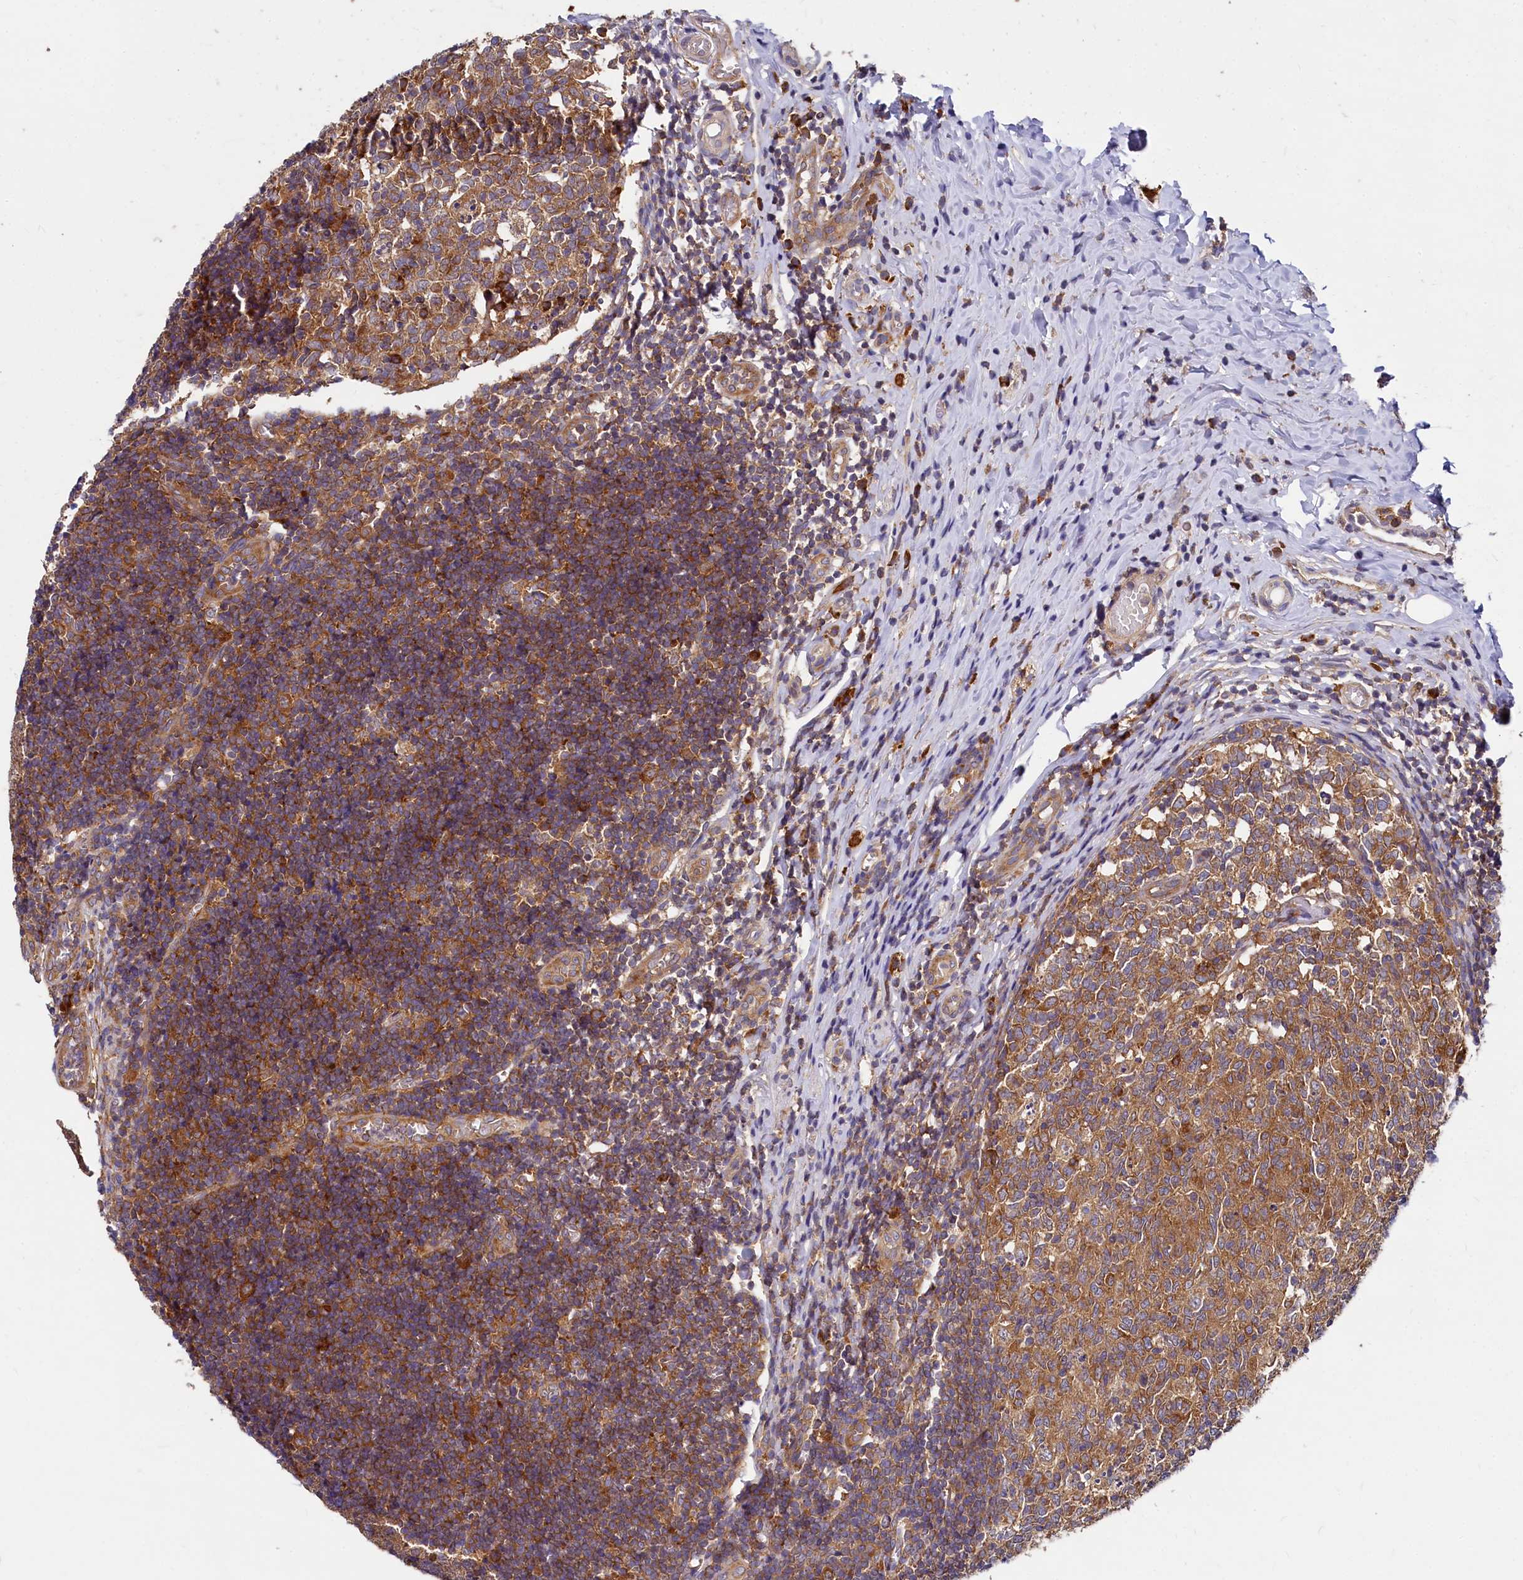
{"staining": {"intensity": "strong", "quantity": ">75%", "location": "cytoplasmic/membranous"}, "tissue": "appendix", "cell_type": "Glandular cells", "image_type": "normal", "snomed": [{"axis": "morphology", "description": "Normal tissue, NOS"}, {"axis": "topography", "description": "Appendix"}], "caption": "An image of appendix stained for a protein shows strong cytoplasmic/membranous brown staining in glandular cells.", "gene": "EIF2B2", "patient": {"sex": "male", "age": 8}}